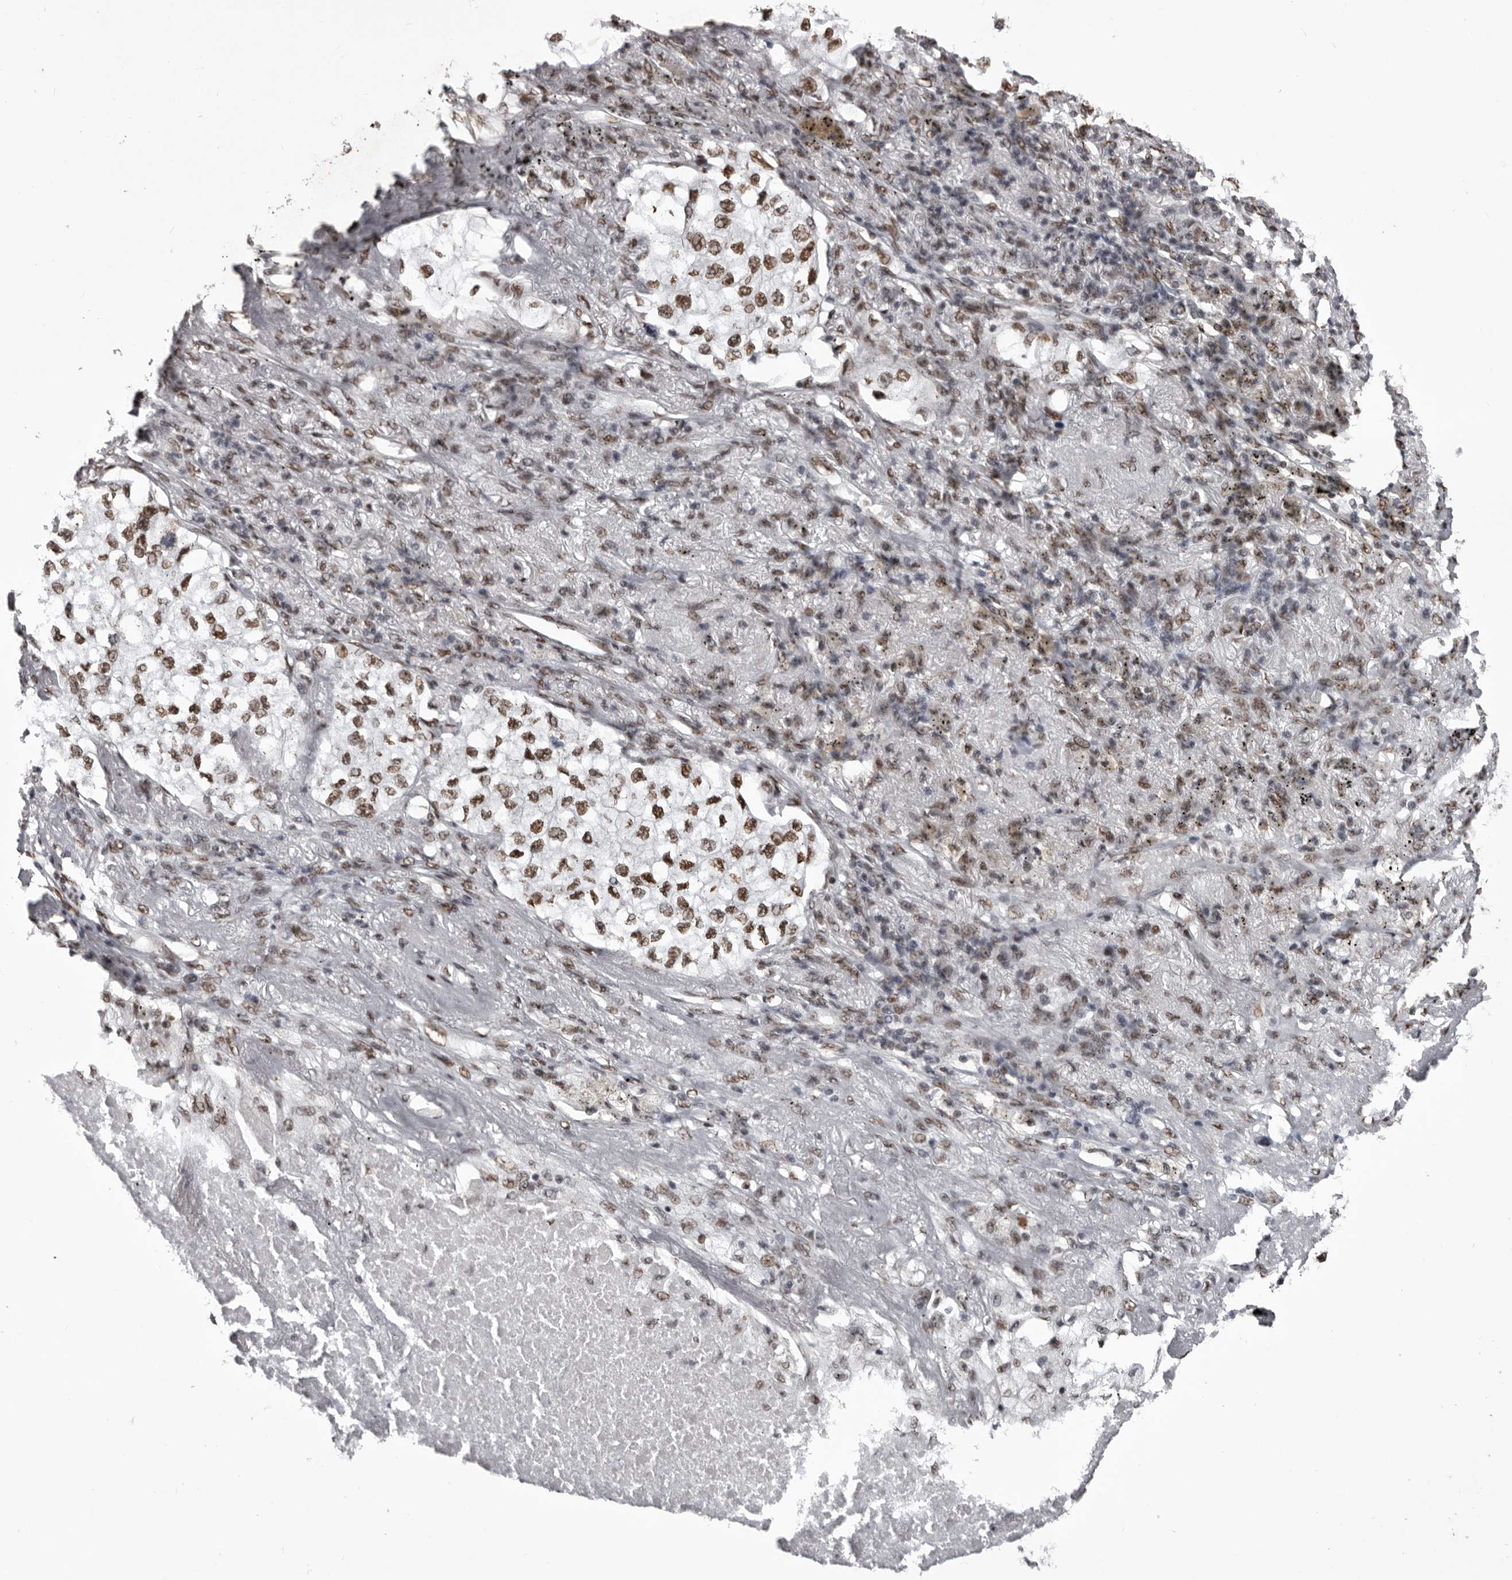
{"staining": {"intensity": "strong", "quantity": ">75%", "location": "nuclear"}, "tissue": "lung cancer", "cell_type": "Tumor cells", "image_type": "cancer", "snomed": [{"axis": "morphology", "description": "Adenocarcinoma, NOS"}, {"axis": "topography", "description": "Lung"}], "caption": "An immunohistochemistry histopathology image of tumor tissue is shown. Protein staining in brown highlights strong nuclear positivity in adenocarcinoma (lung) within tumor cells.", "gene": "NUMA1", "patient": {"sex": "male", "age": 63}}